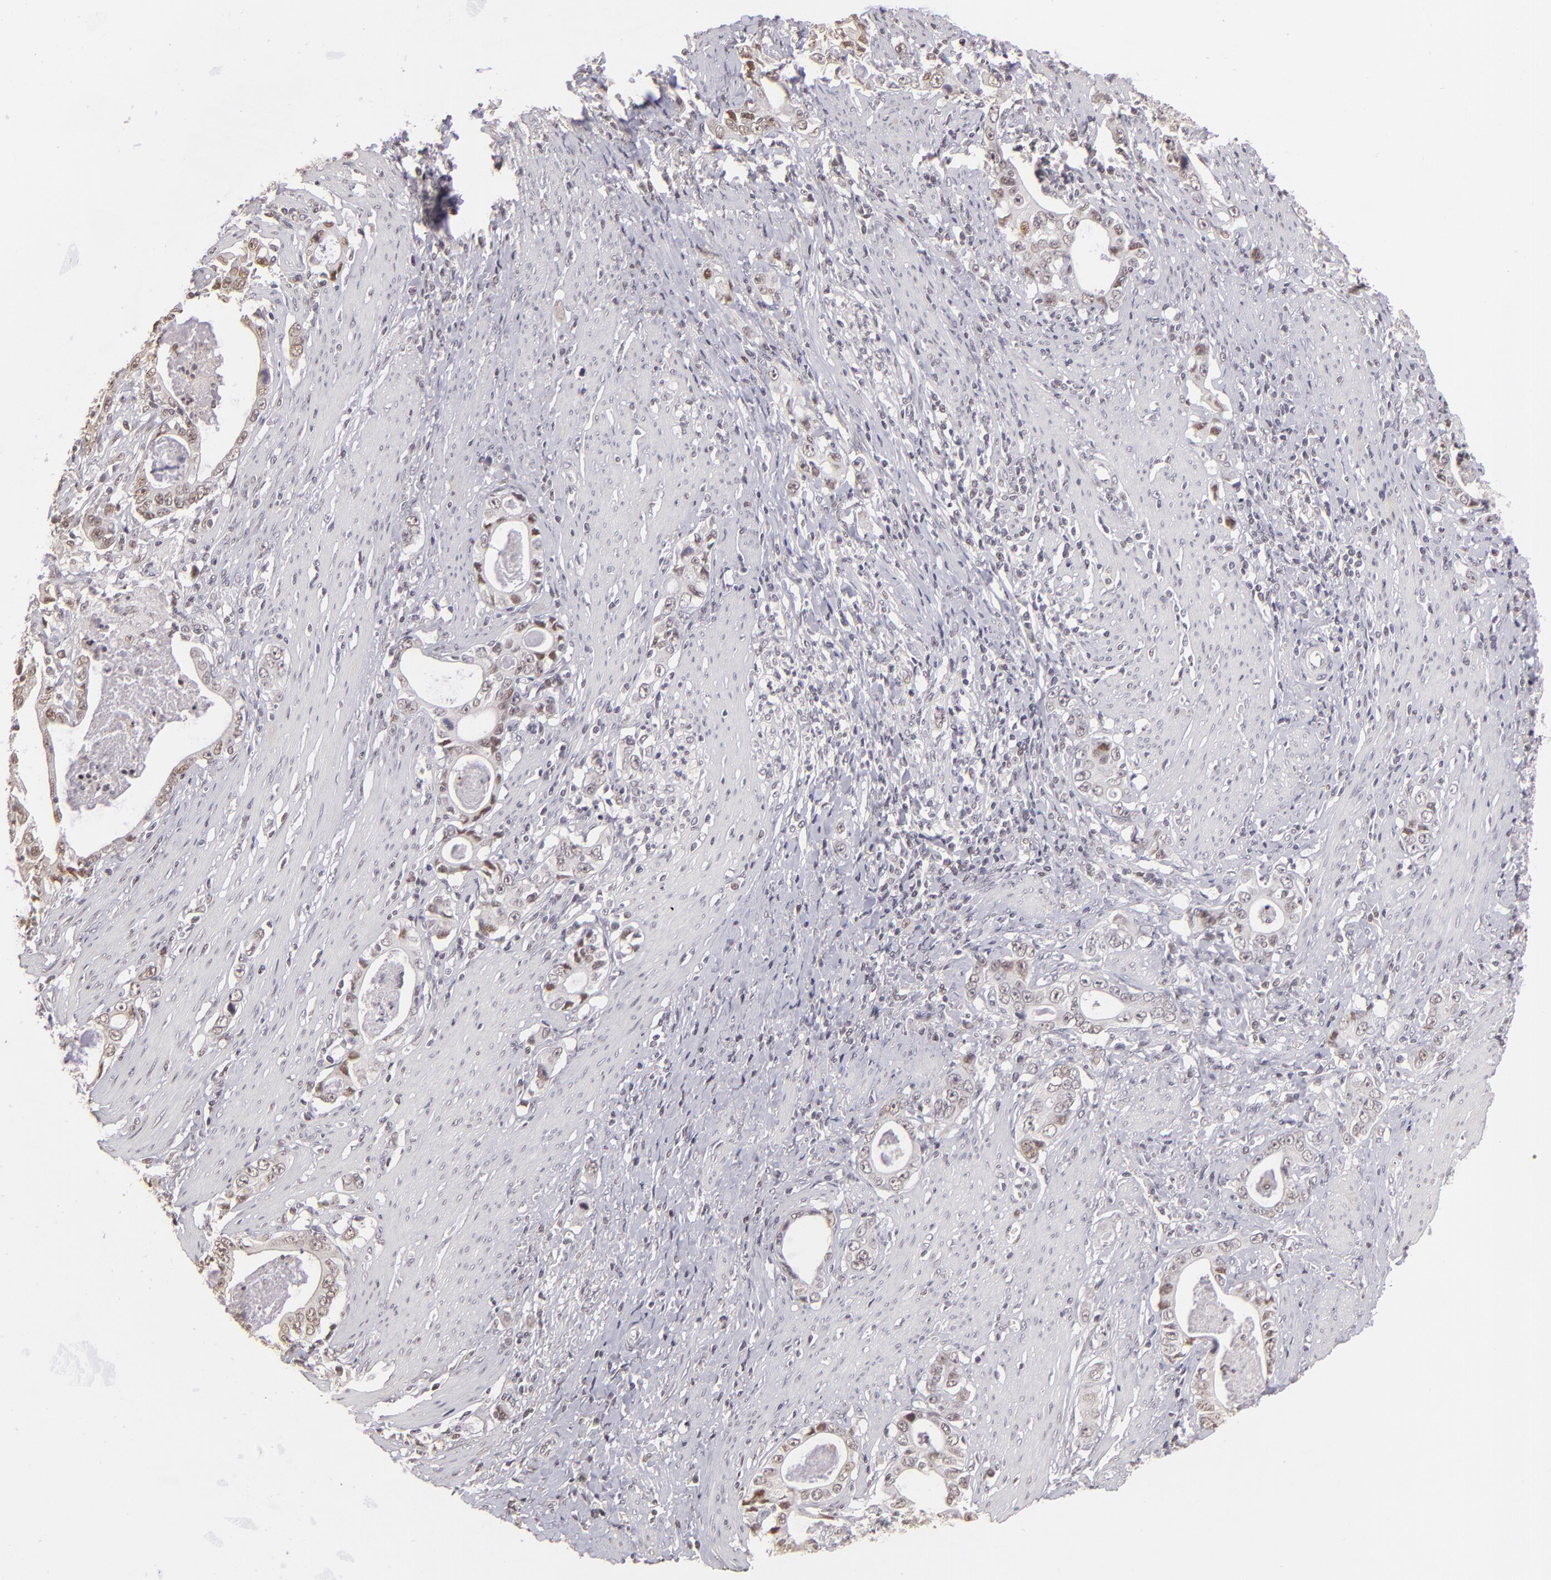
{"staining": {"intensity": "weak", "quantity": "<25%", "location": "nuclear"}, "tissue": "stomach cancer", "cell_type": "Tumor cells", "image_type": "cancer", "snomed": [{"axis": "morphology", "description": "Adenocarcinoma, NOS"}, {"axis": "topography", "description": "Stomach, lower"}], "caption": "Micrograph shows no protein staining in tumor cells of stomach cancer tissue.", "gene": "RARB", "patient": {"sex": "female", "age": 72}}